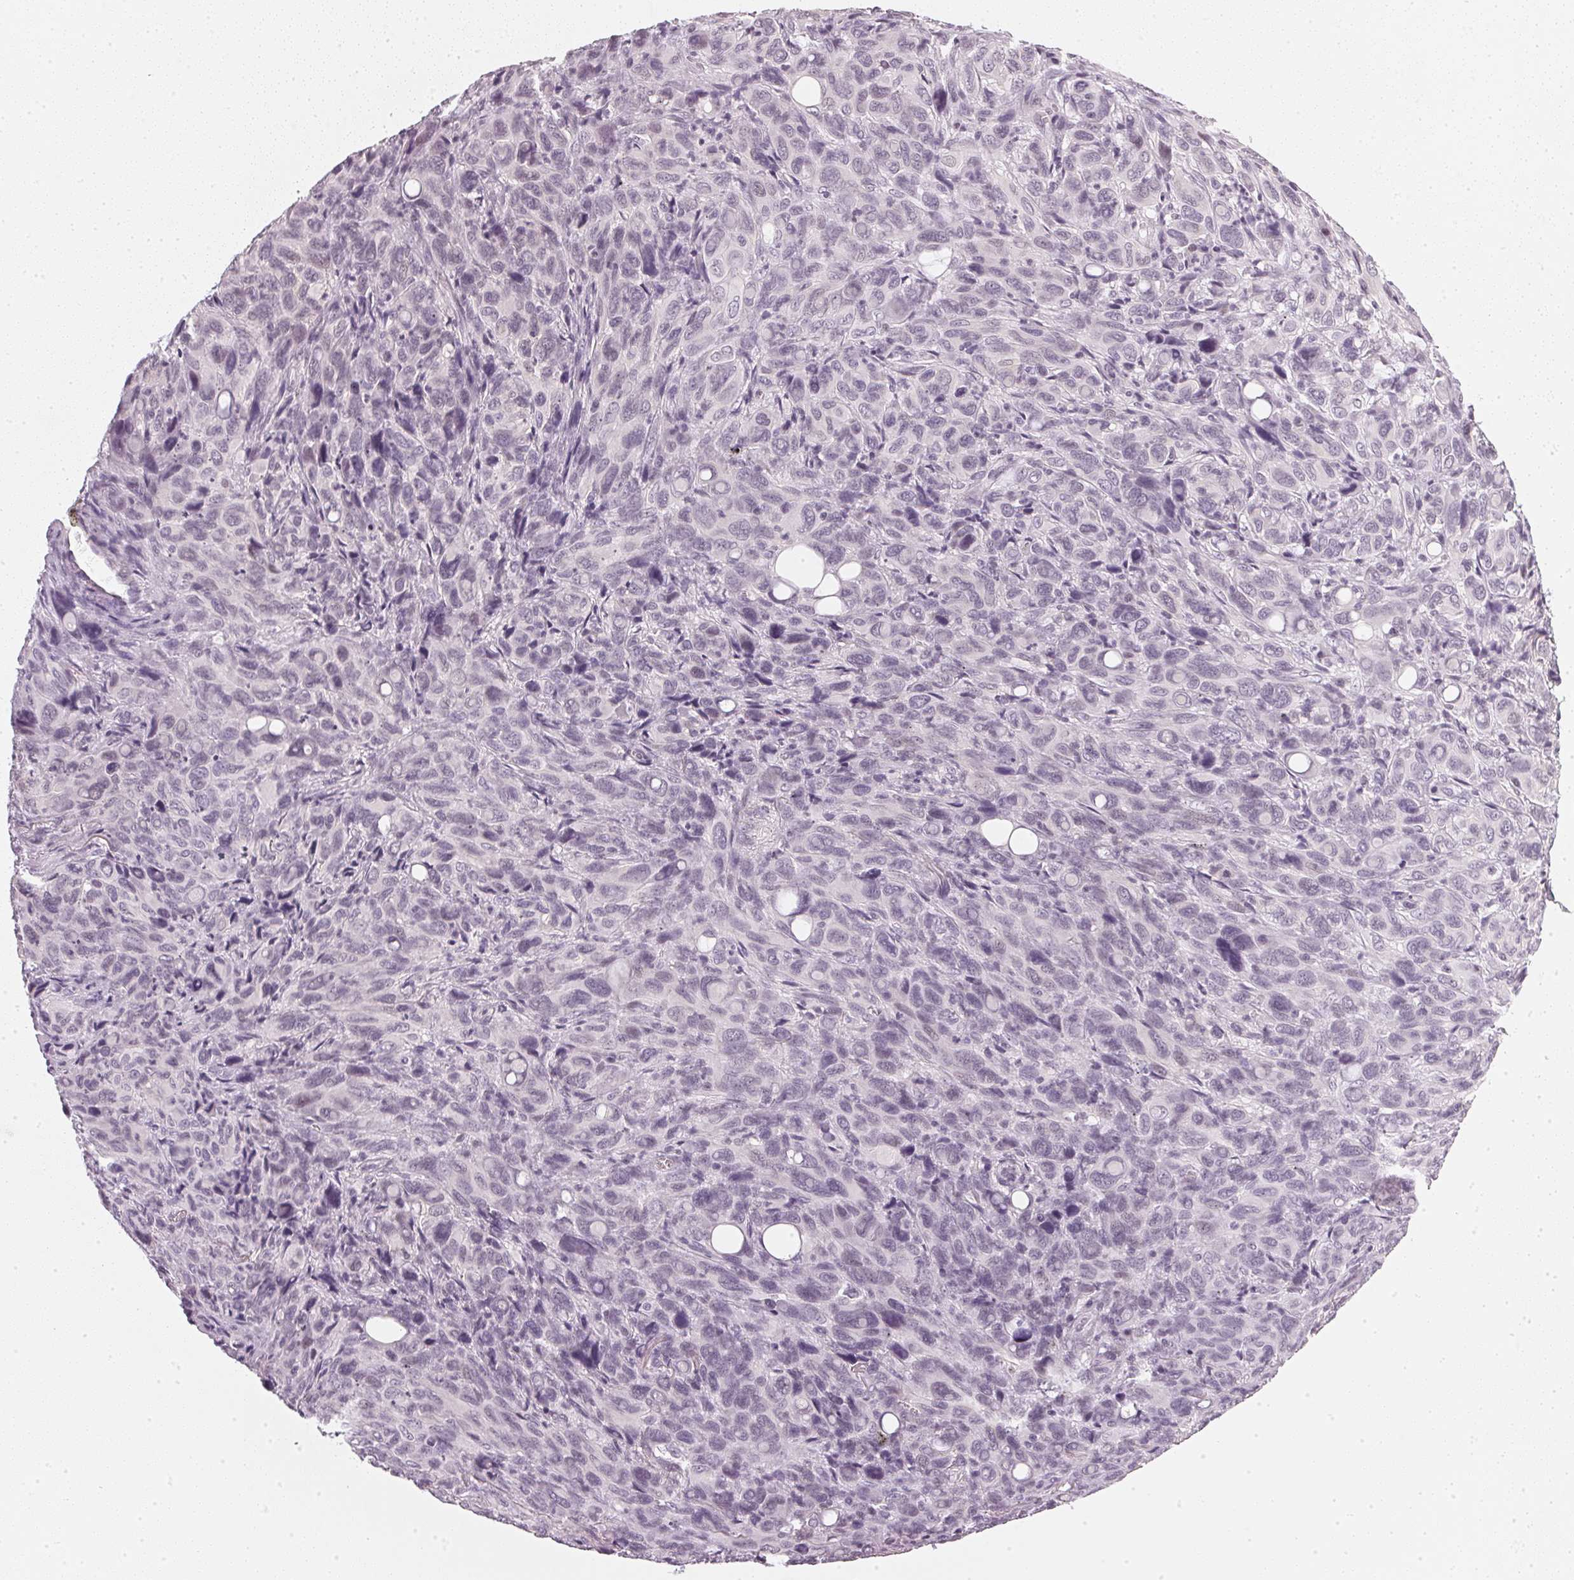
{"staining": {"intensity": "negative", "quantity": "none", "location": "none"}, "tissue": "melanoma", "cell_type": "Tumor cells", "image_type": "cancer", "snomed": [{"axis": "morphology", "description": "Malignant melanoma, Metastatic site"}, {"axis": "topography", "description": "Lung"}], "caption": "Immunohistochemistry photomicrograph of human malignant melanoma (metastatic site) stained for a protein (brown), which demonstrates no expression in tumor cells. (DAB (3,3'-diaminobenzidine) IHC, high magnification).", "gene": "DNAJC6", "patient": {"sex": "male", "age": 48}}